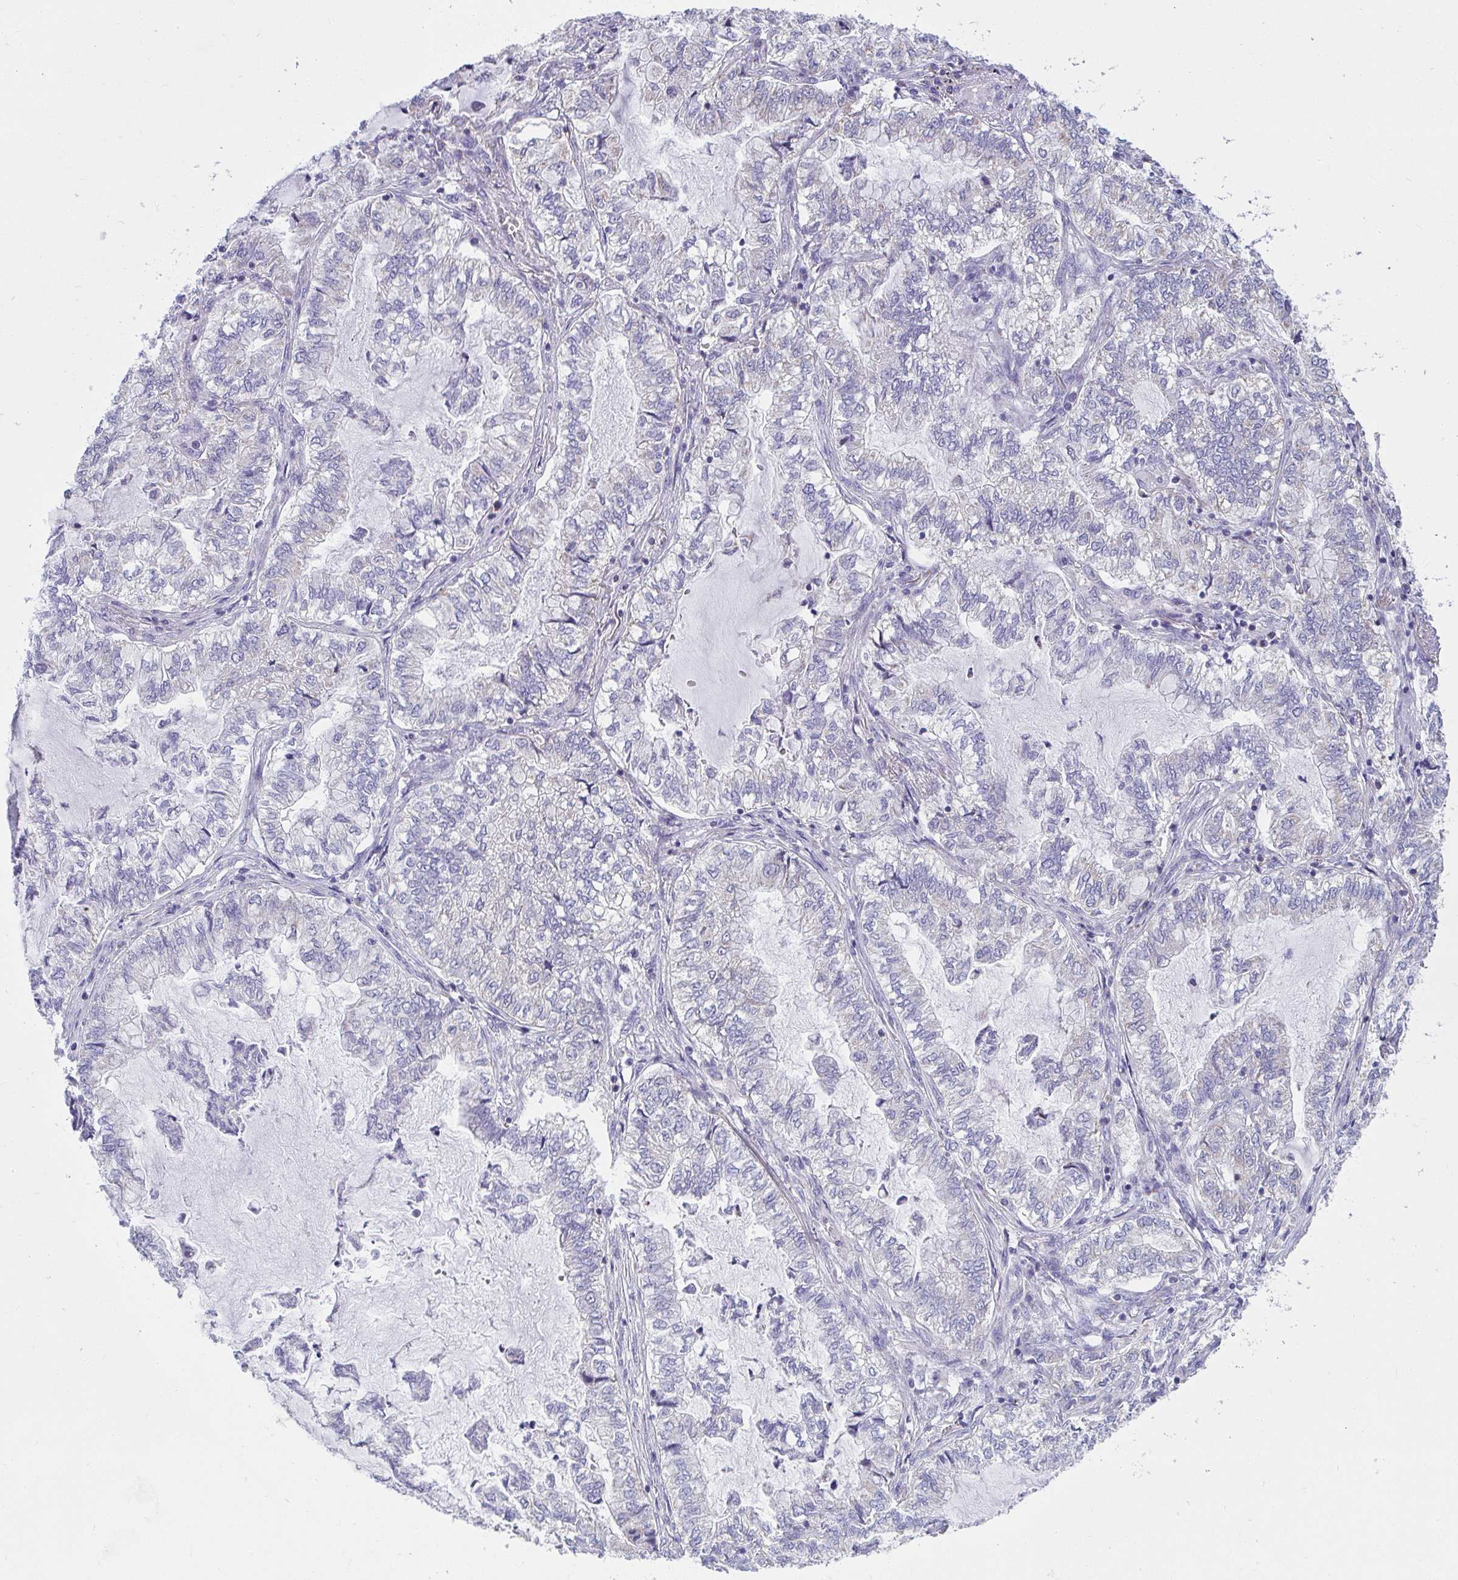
{"staining": {"intensity": "negative", "quantity": "none", "location": "none"}, "tissue": "lung cancer", "cell_type": "Tumor cells", "image_type": "cancer", "snomed": [{"axis": "morphology", "description": "Adenocarcinoma, NOS"}, {"axis": "topography", "description": "Lymph node"}, {"axis": "topography", "description": "Lung"}], "caption": "A high-resolution micrograph shows immunohistochemistry (IHC) staining of lung adenocarcinoma, which displays no significant staining in tumor cells.", "gene": "SLC6A1", "patient": {"sex": "male", "age": 66}}